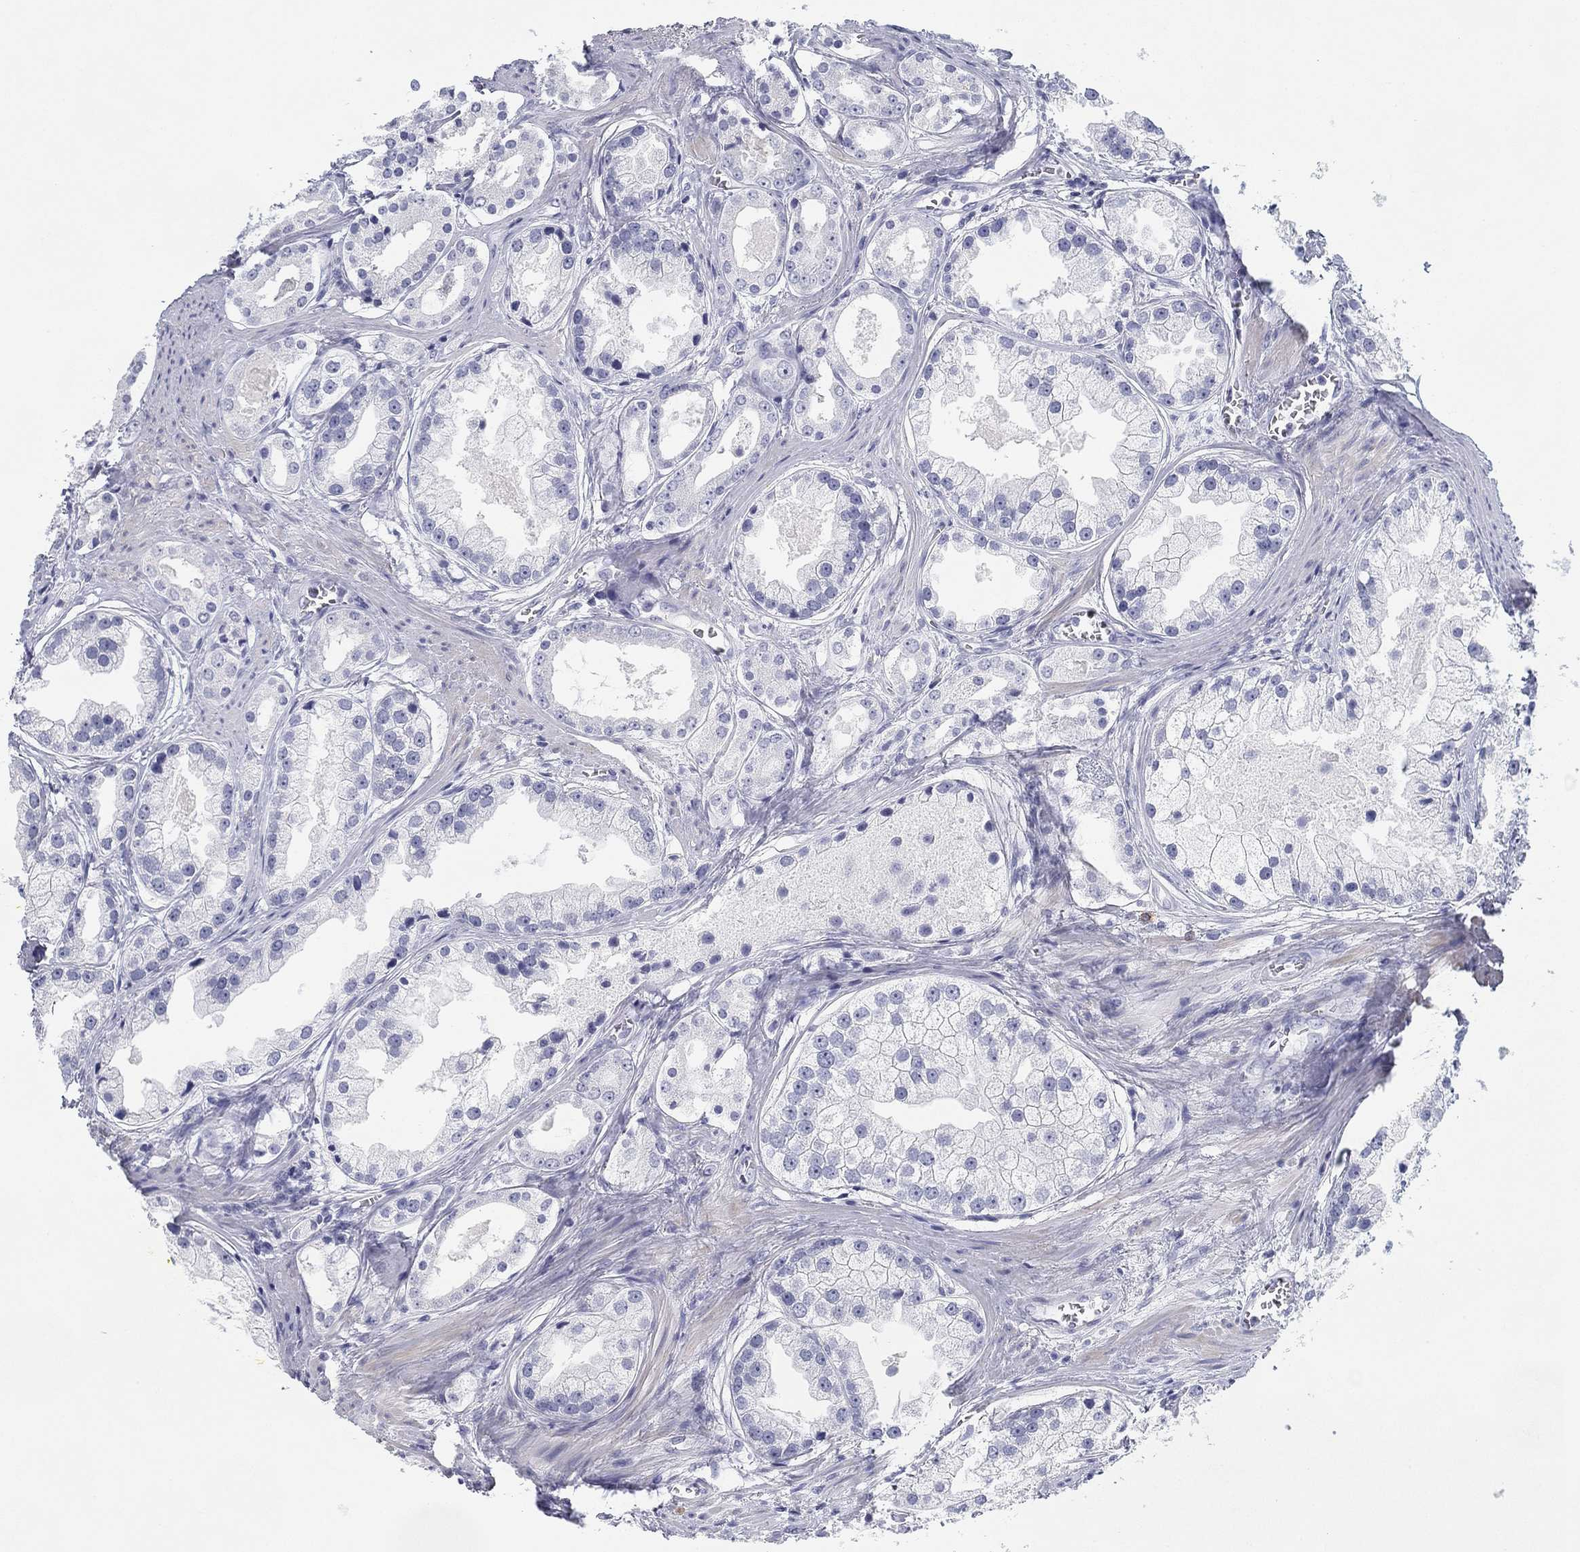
{"staining": {"intensity": "negative", "quantity": "none", "location": "none"}, "tissue": "prostate cancer", "cell_type": "Tumor cells", "image_type": "cancer", "snomed": [{"axis": "morphology", "description": "Adenocarcinoma, NOS"}, {"axis": "topography", "description": "Prostate"}], "caption": "A photomicrograph of human prostate cancer (adenocarcinoma) is negative for staining in tumor cells.", "gene": "CD79B", "patient": {"sex": "male", "age": 61}}